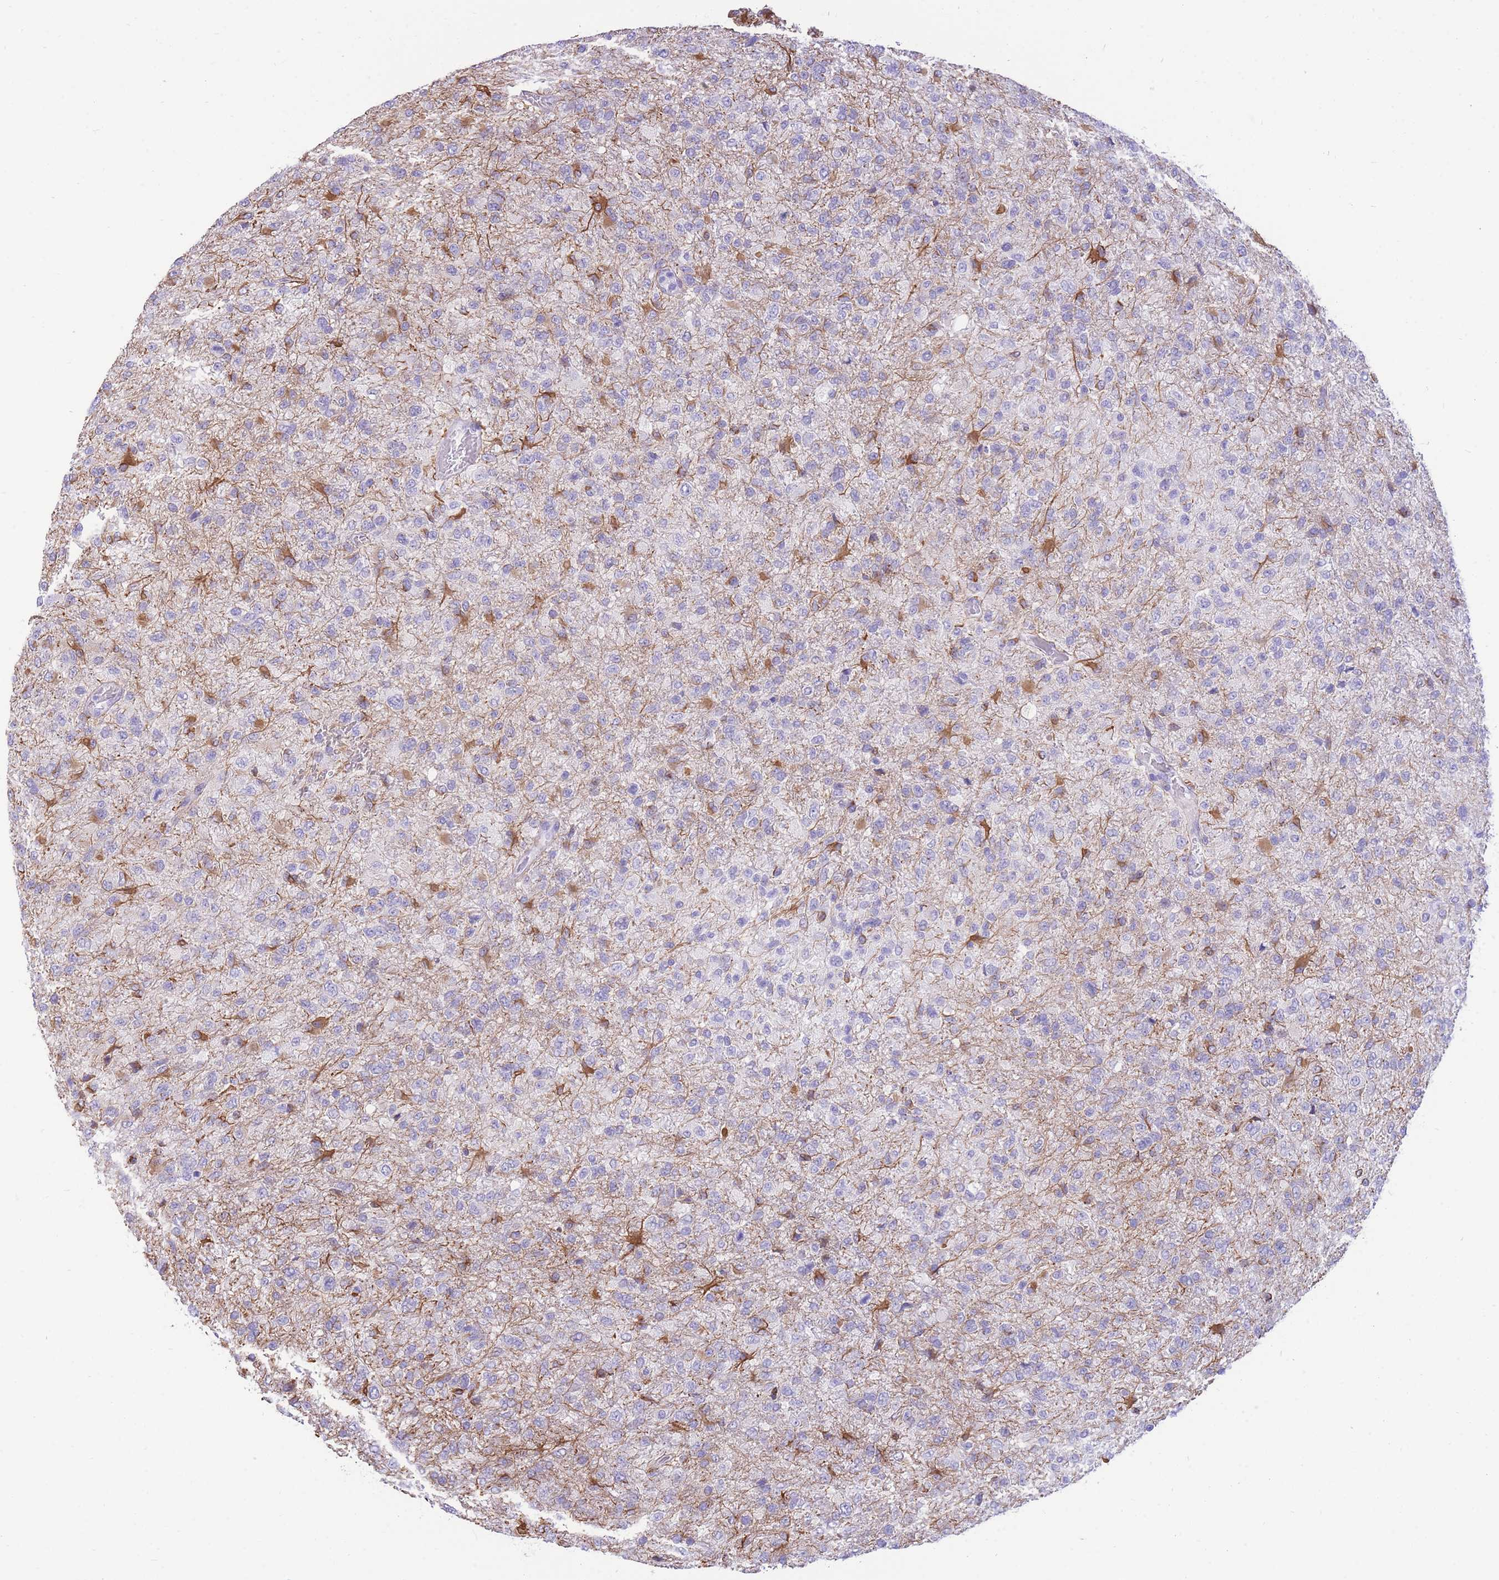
{"staining": {"intensity": "strong", "quantity": "<25%", "location": "cytoplasmic/membranous"}, "tissue": "glioma", "cell_type": "Tumor cells", "image_type": "cancer", "snomed": [{"axis": "morphology", "description": "Glioma, malignant, High grade"}, {"axis": "topography", "description": "Brain"}], "caption": "Glioma tissue shows strong cytoplasmic/membranous expression in about <25% of tumor cells, visualized by immunohistochemistry.", "gene": "ZNF311", "patient": {"sex": "female", "age": 74}}